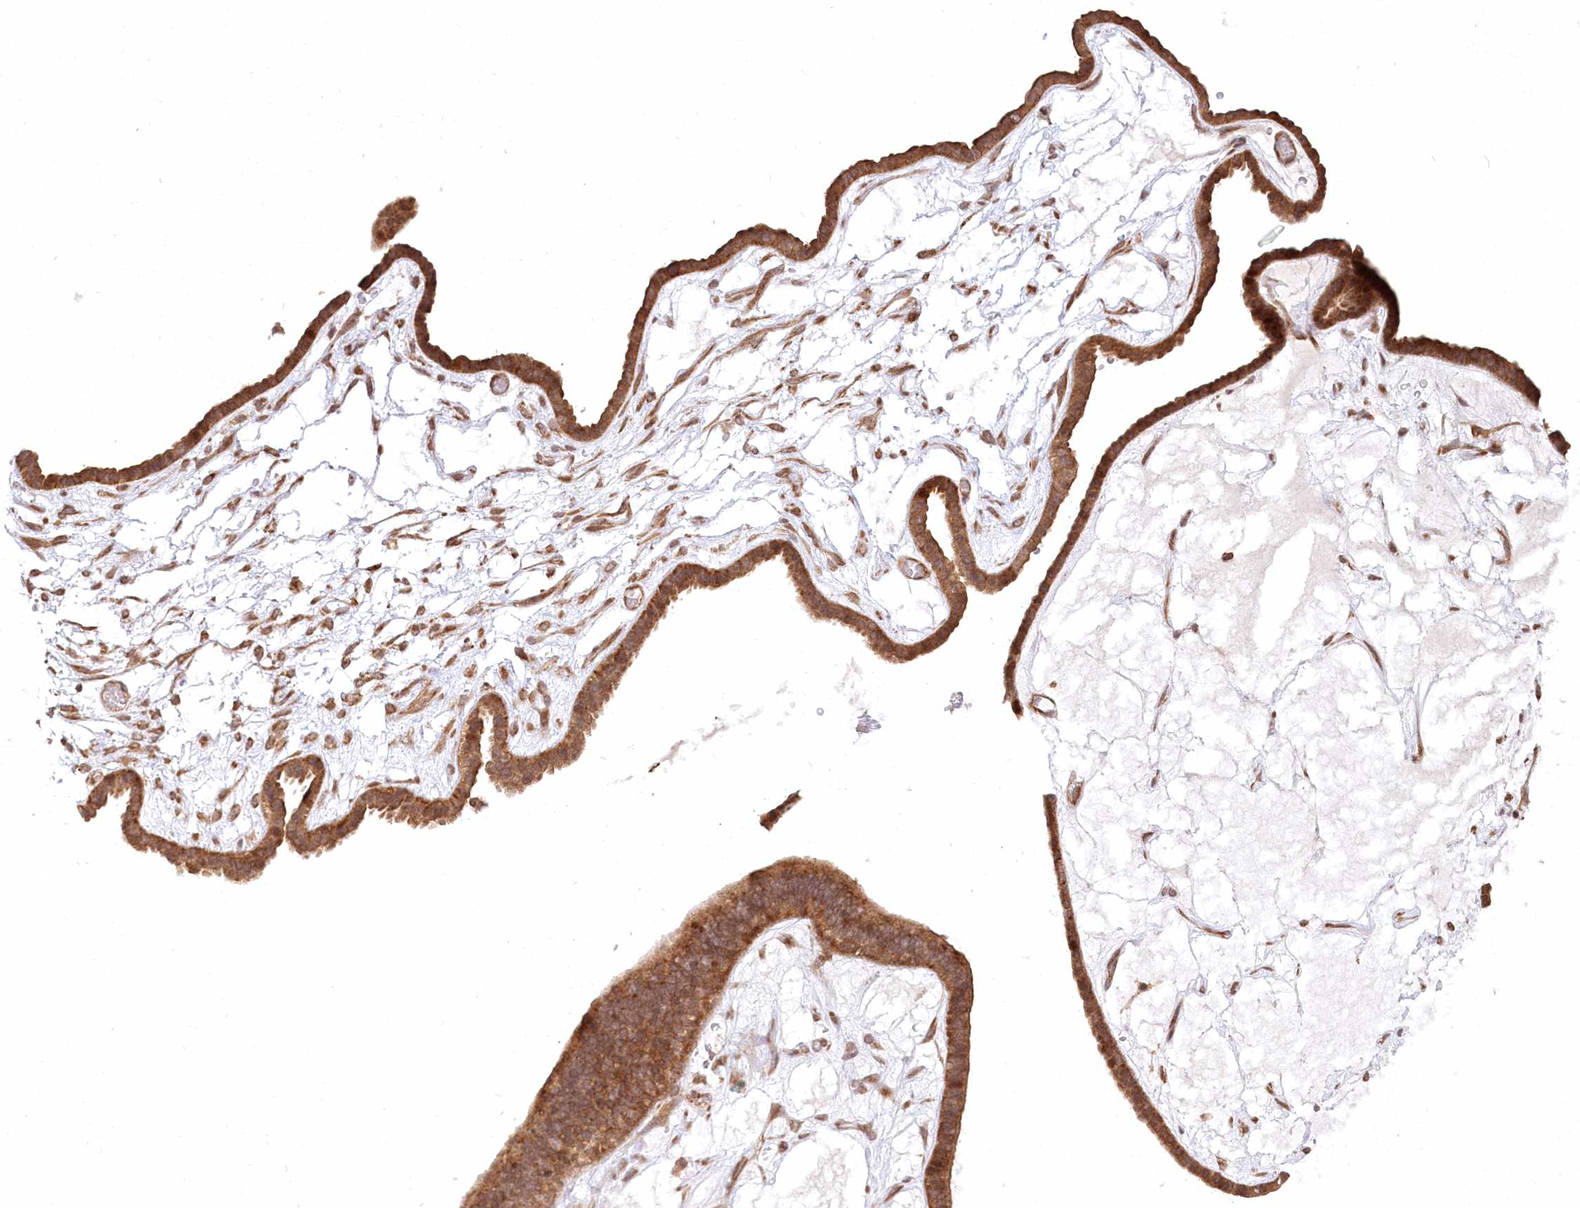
{"staining": {"intensity": "strong", "quantity": ">75%", "location": "cytoplasmic/membranous"}, "tissue": "ovarian cancer", "cell_type": "Tumor cells", "image_type": "cancer", "snomed": [{"axis": "morphology", "description": "Cystadenocarcinoma, serous, NOS"}, {"axis": "topography", "description": "Ovary"}], "caption": "An image of ovarian cancer (serous cystadenocarcinoma) stained for a protein displays strong cytoplasmic/membranous brown staining in tumor cells.", "gene": "CEP70", "patient": {"sex": "female", "age": 56}}